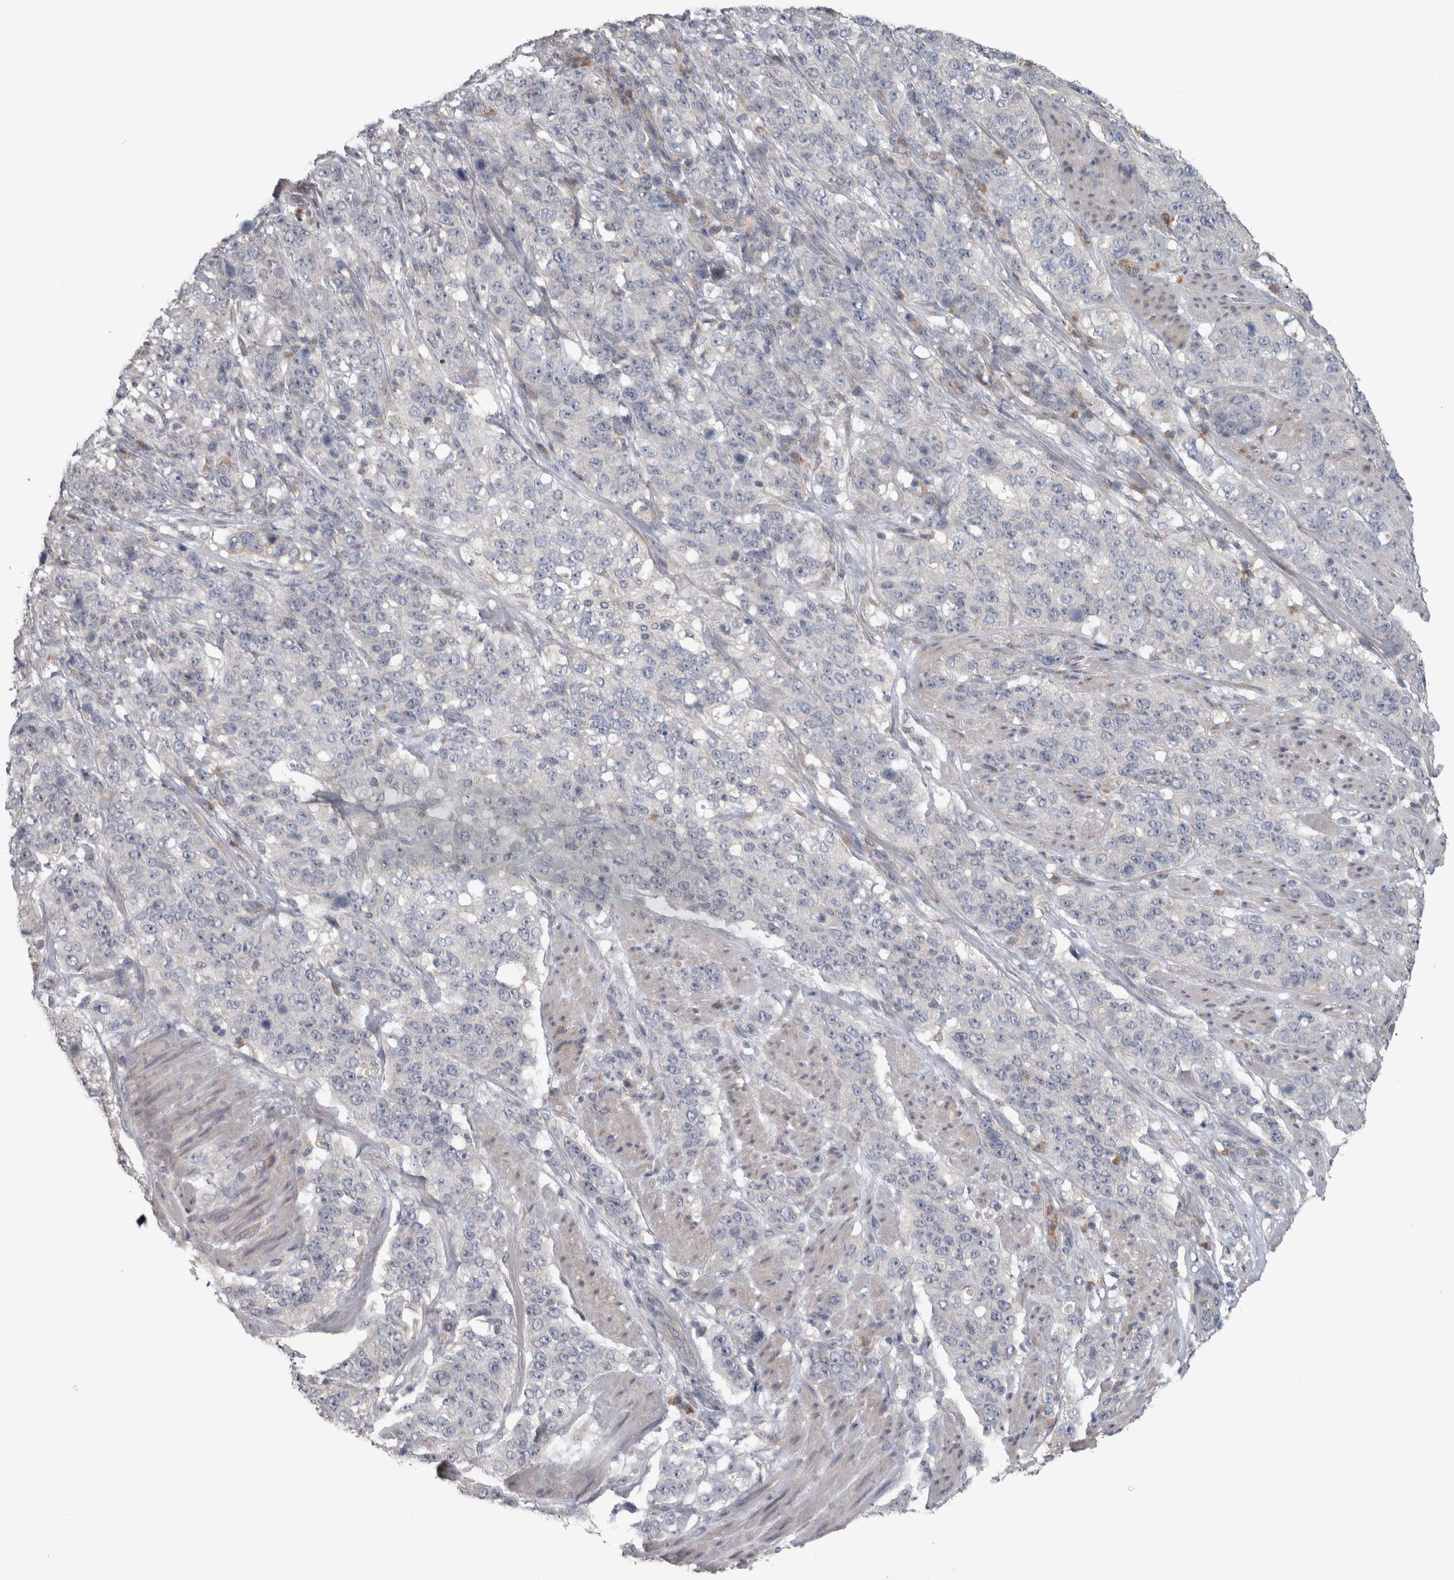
{"staining": {"intensity": "negative", "quantity": "none", "location": "none"}, "tissue": "stomach cancer", "cell_type": "Tumor cells", "image_type": "cancer", "snomed": [{"axis": "morphology", "description": "Adenocarcinoma, NOS"}, {"axis": "topography", "description": "Stomach"}], "caption": "Tumor cells show no significant protein expression in stomach cancer. Nuclei are stained in blue.", "gene": "SRP68", "patient": {"sex": "male", "age": 48}}